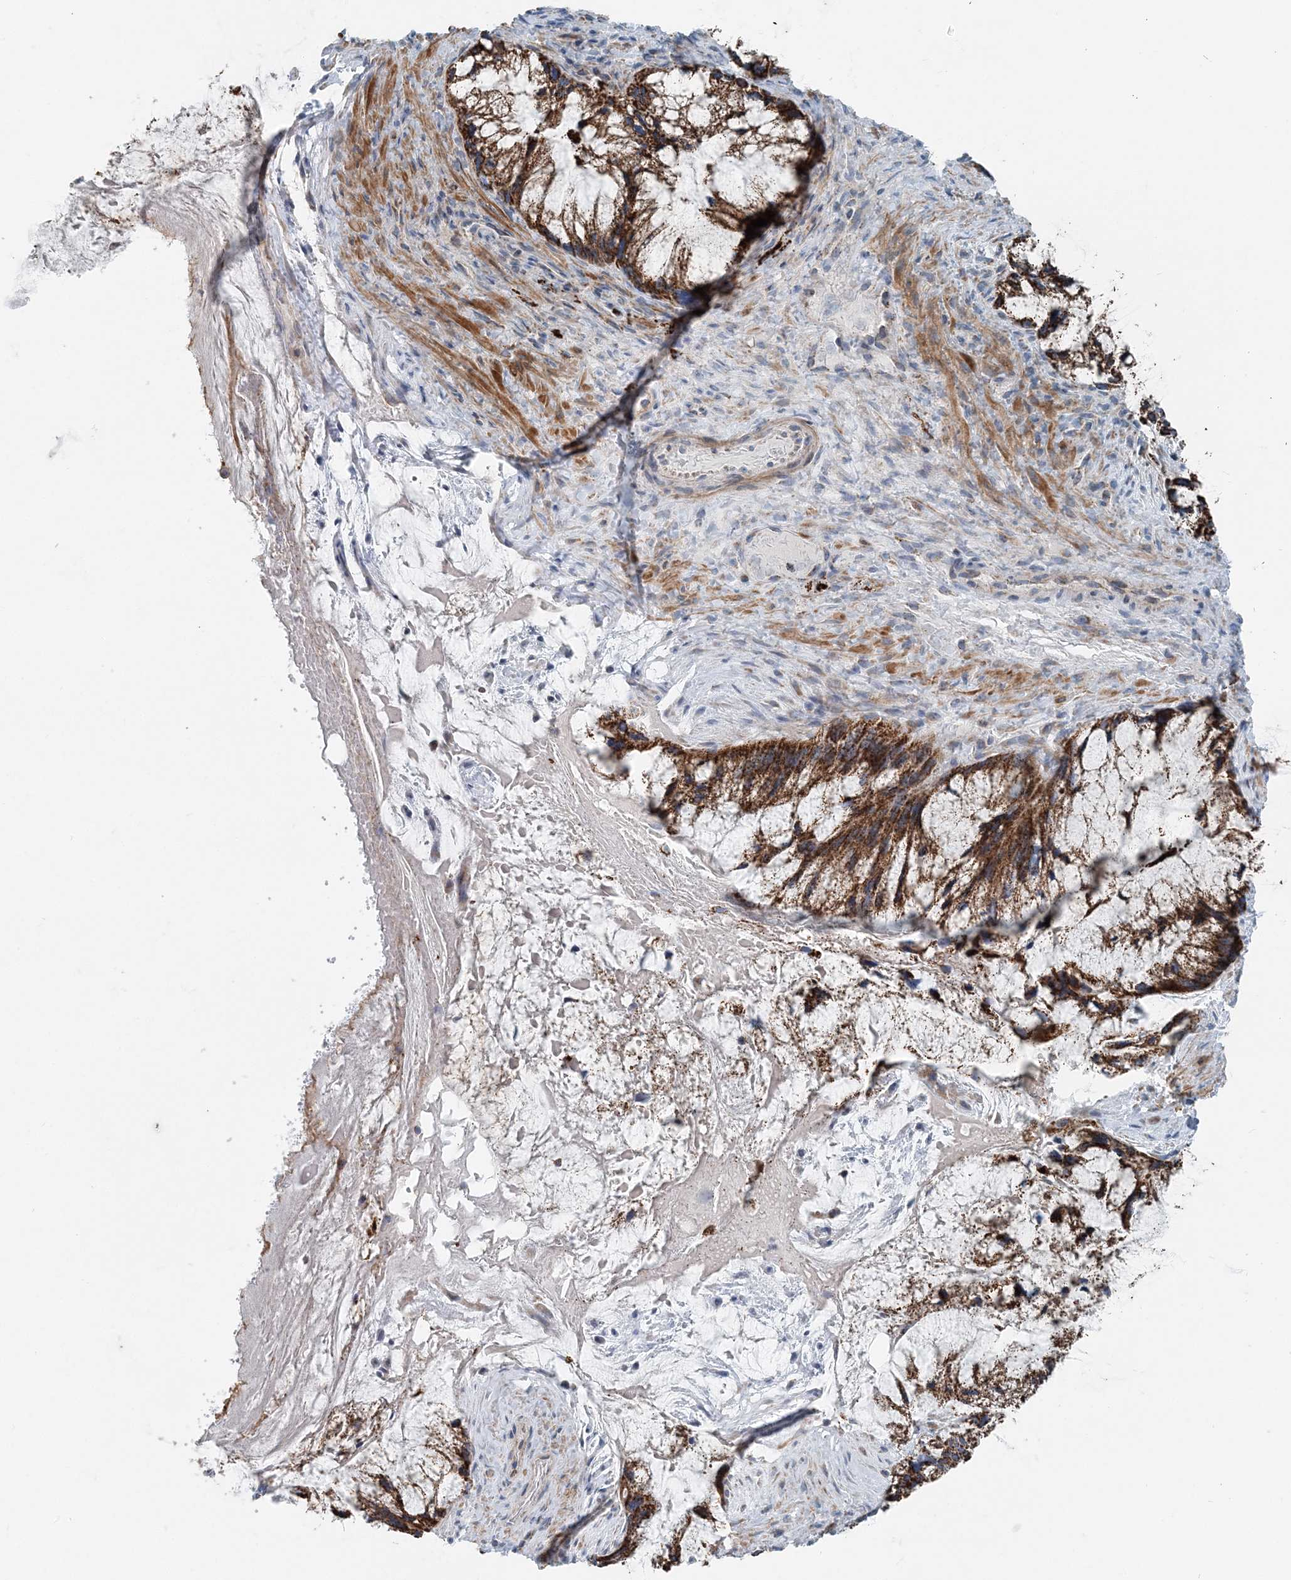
{"staining": {"intensity": "moderate", "quantity": ">75%", "location": "cytoplasmic/membranous"}, "tissue": "ovarian cancer", "cell_type": "Tumor cells", "image_type": "cancer", "snomed": [{"axis": "morphology", "description": "Cystadenocarcinoma, mucinous, NOS"}, {"axis": "topography", "description": "Ovary"}], "caption": "Tumor cells display moderate cytoplasmic/membranous positivity in about >75% of cells in ovarian mucinous cystadenocarcinoma.", "gene": "INTU", "patient": {"sex": "female", "age": 37}}